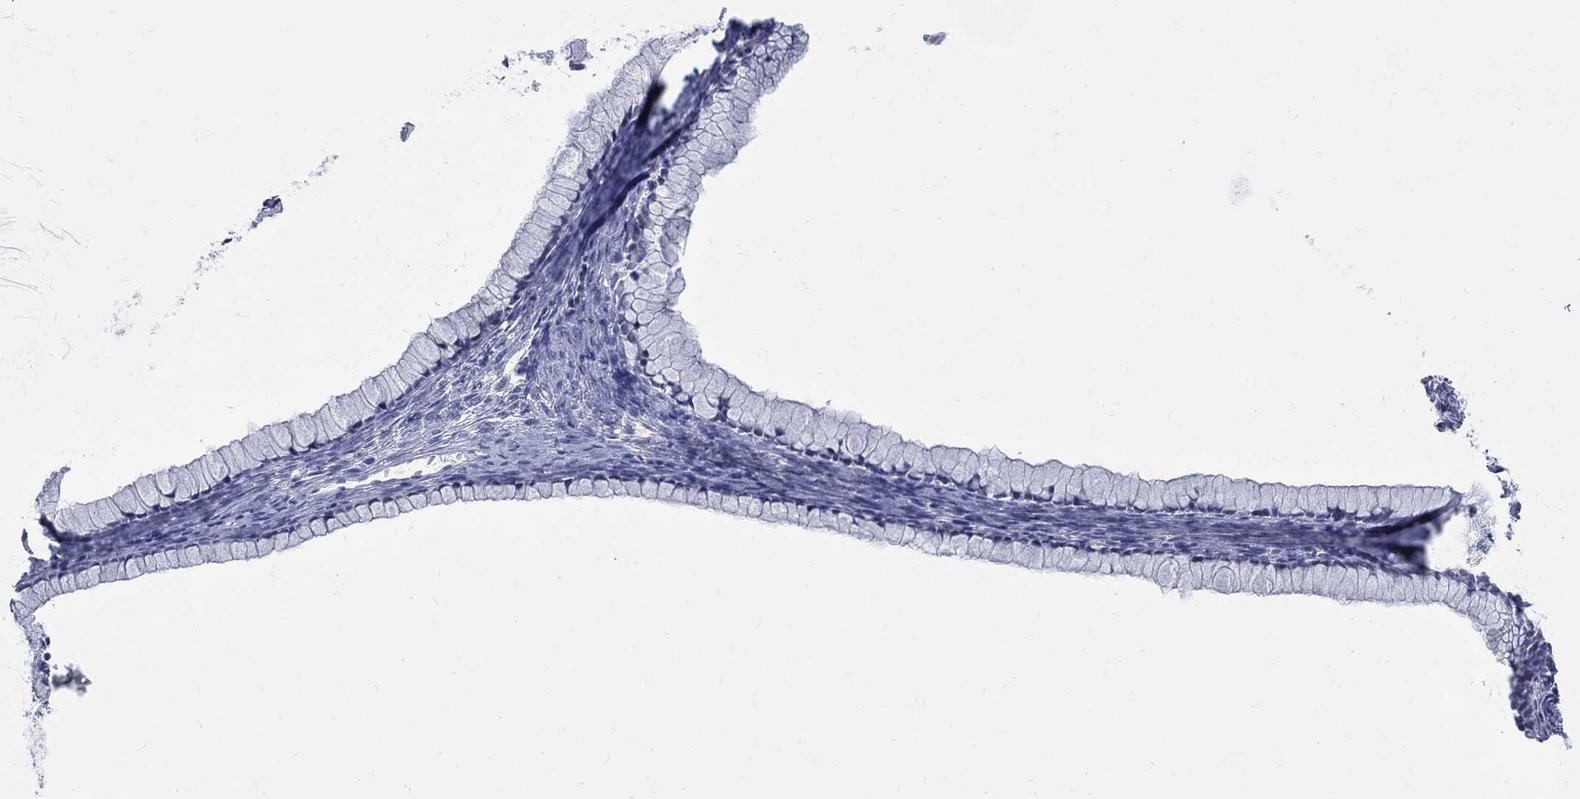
{"staining": {"intensity": "negative", "quantity": "none", "location": "none"}, "tissue": "ovarian cancer", "cell_type": "Tumor cells", "image_type": "cancer", "snomed": [{"axis": "morphology", "description": "Cystadenocarcinoma, mucinous, NOS"}, {"axis": "topography", "description": "Ovary"}], "caption": "Immunohistochemistry (IHC) of human mucinous cystadenocarcinoma (ovarian) shows no expression in tumor cells.", "gene": "MYO3A", "patient": {"sex": "female", "age": 41}}